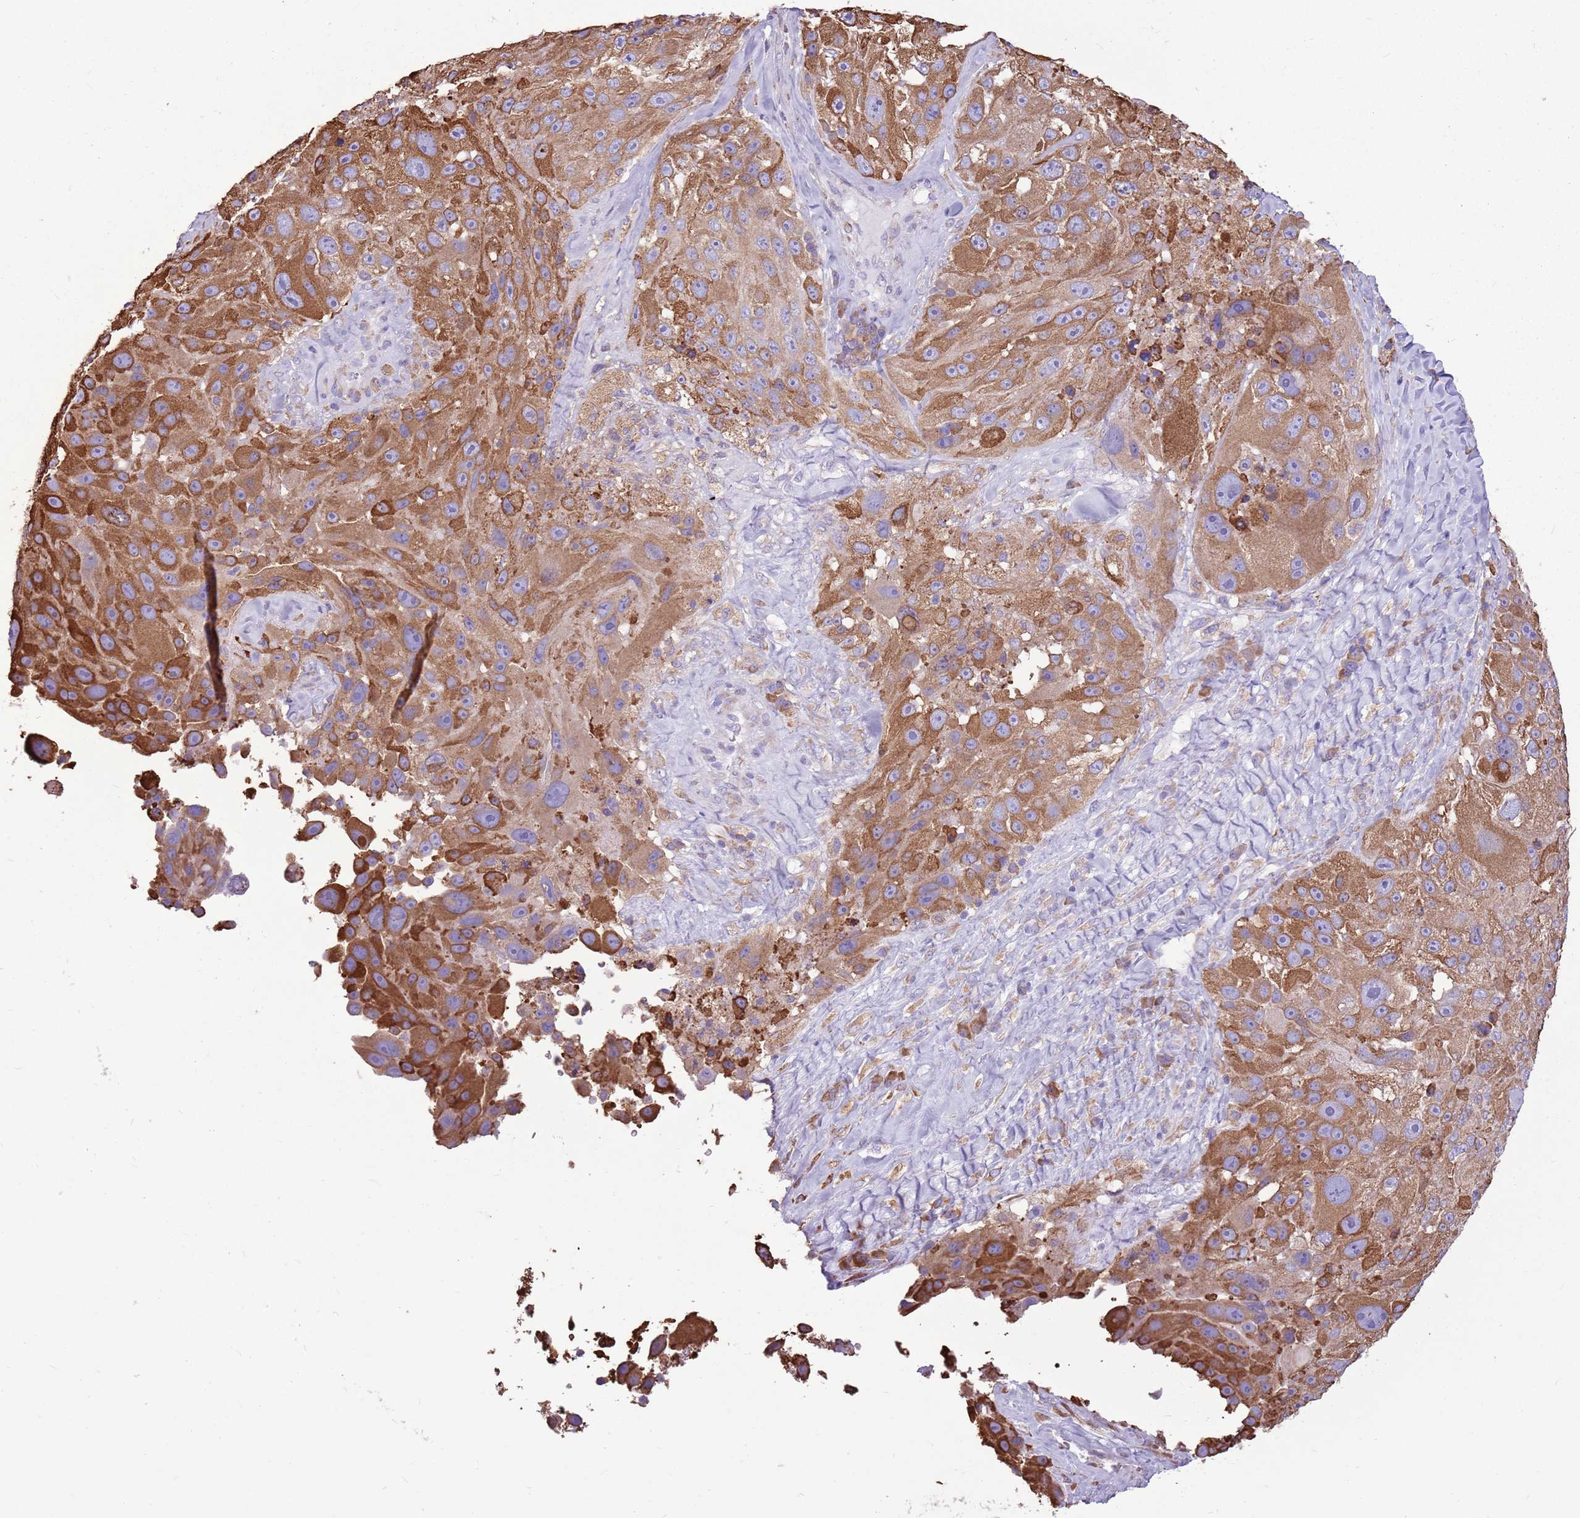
{"staining": {"intensity": "moderate", "quantity": ">75%", "location": "cytoplasmic/membranous"}, "tissue": "melanoma", "cell_type": "Tumor cells", "image_type": "cancer", "snomed": [{"axis": "morphology", "description": "Malignant melanoma, Metastatic site"}, {"axis": "topography", "description": "Lymph node"}], "caption": "Protein expression analysis of human melanoma reveals moderate cytoplasmic/membranous expression in approximately >75% of tumor cells.", "gene": "KCTD19", "patient": {"sex": "male", "age": 62}}